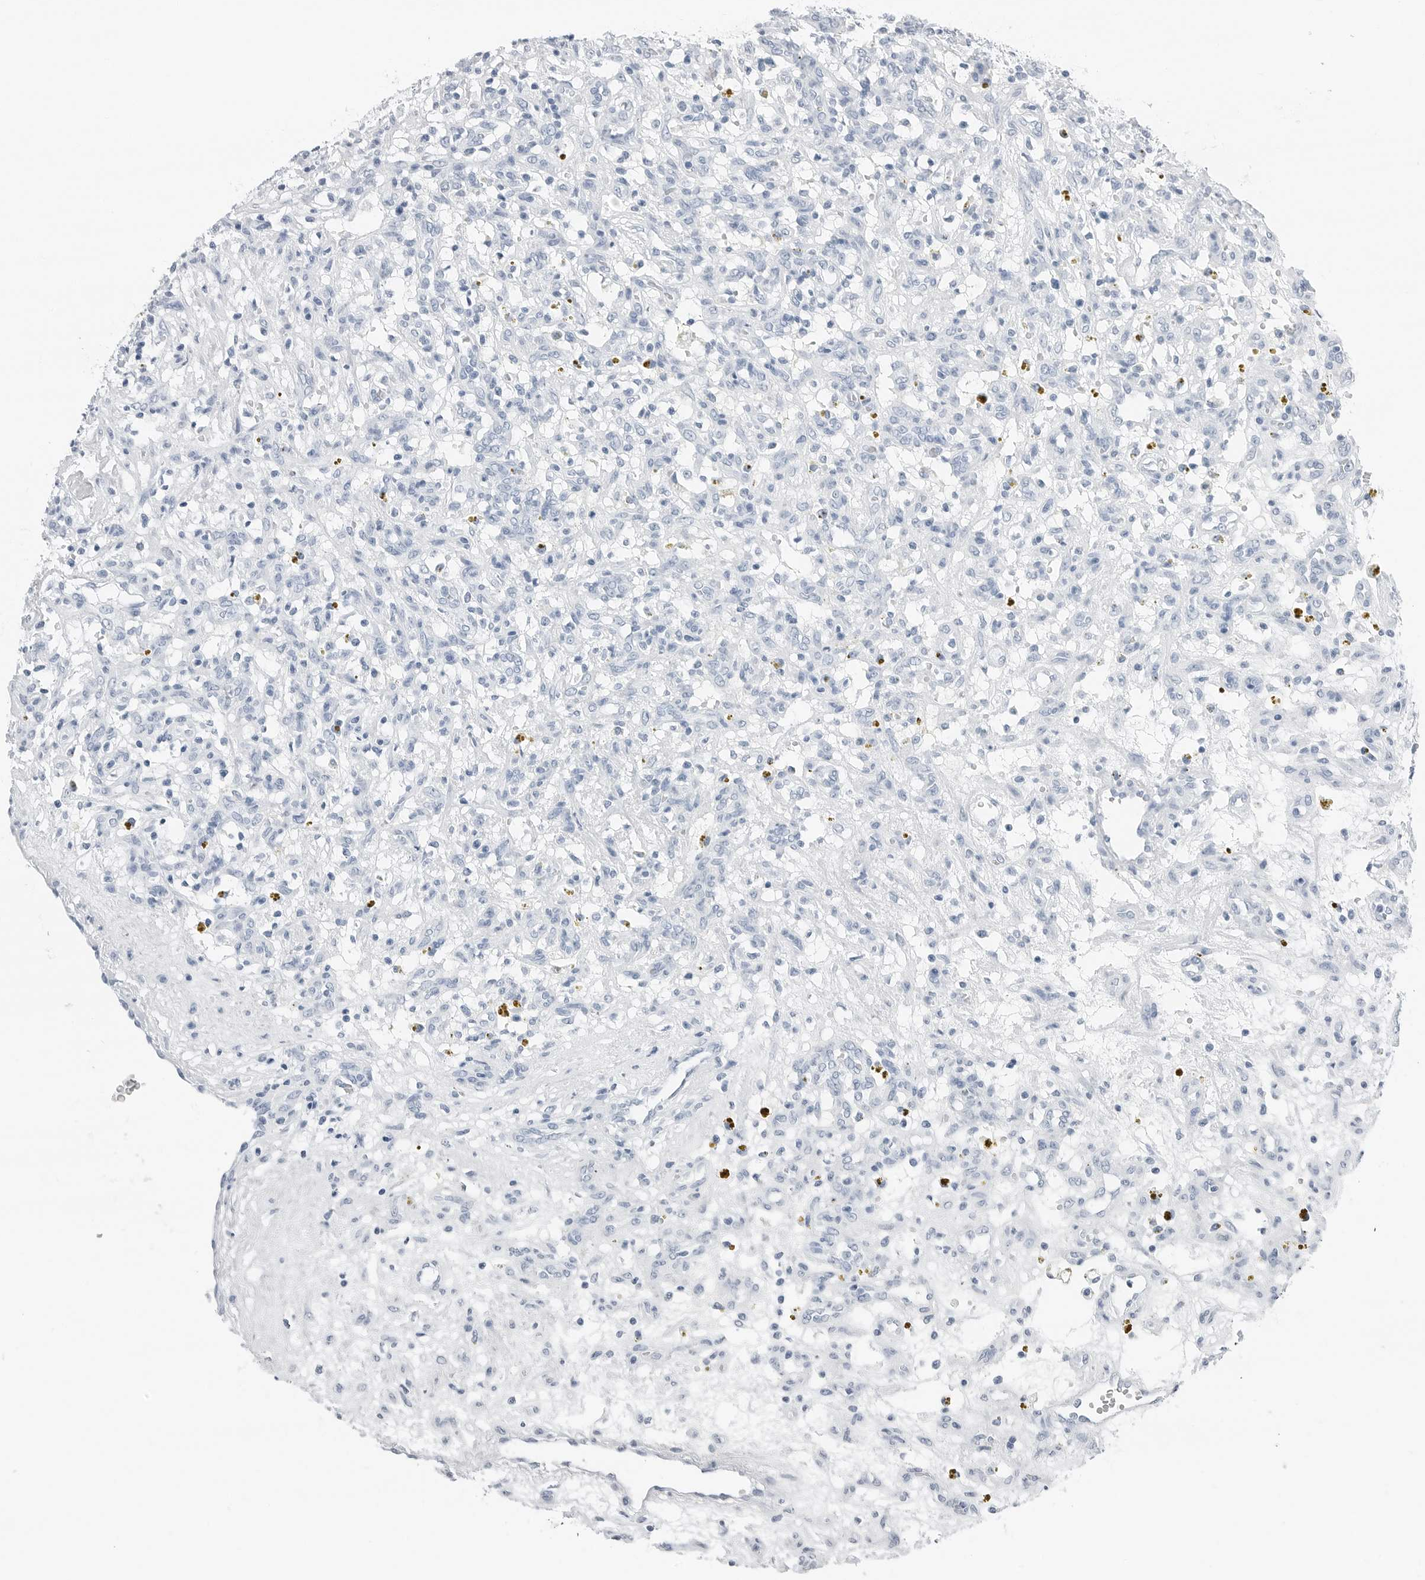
{"staining": {"intensity": "negative", "quantity": "none", "location": "none"}, "tissue": "renal cancer", "cell_type": "Tumor cells", "image_type": "cancer", "snomed": [{"axis": "morphology", "description": "Adenocarcinoma, NOS"}, {"axis": "topography", "description": "Kidney"}], "caption": "This is a image of immunohistochemistry staining of adenocarcinoma (renal), which shows no expression in tumor cells.", "gene": "SLPI", "patient": {"sex": "female", "age": 57}}